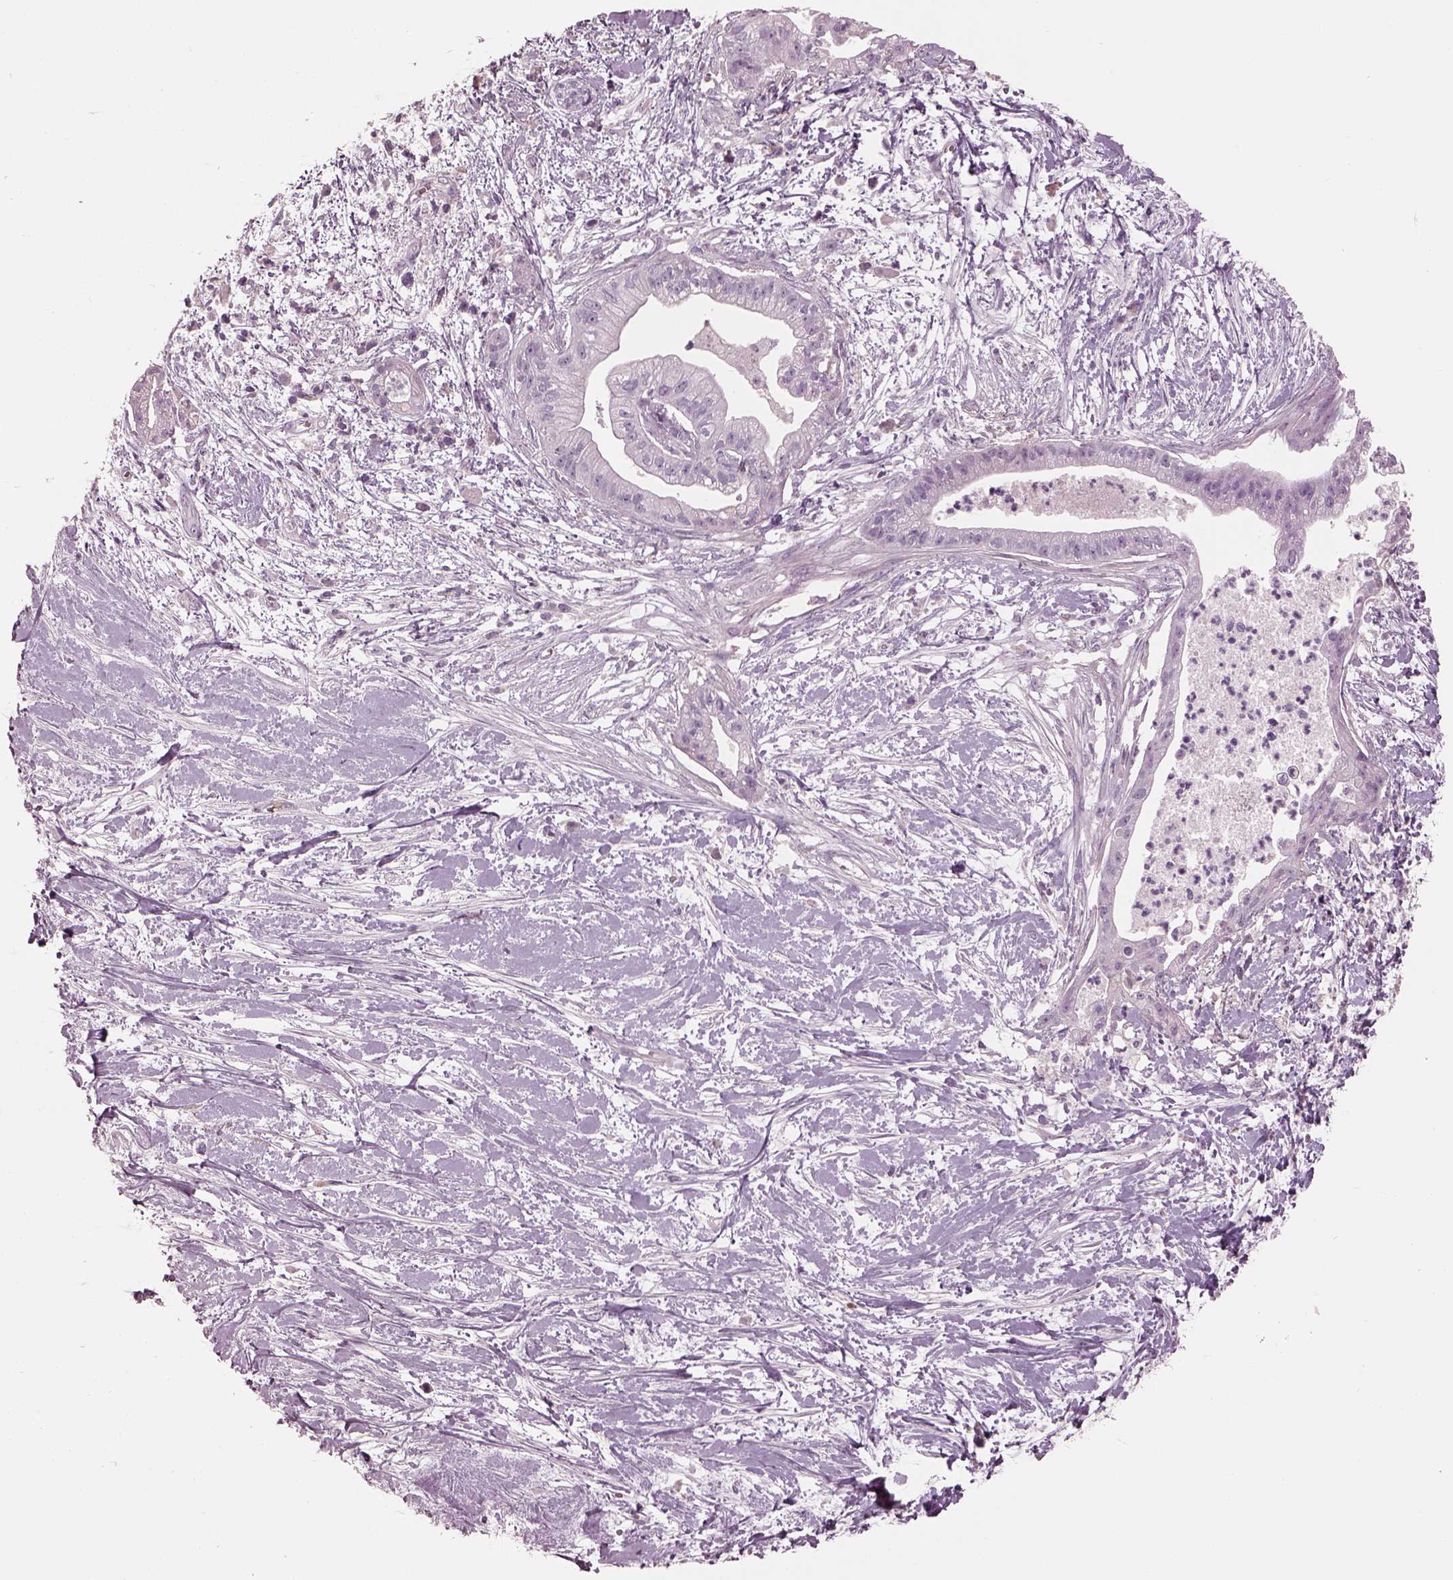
{"staining": {"intensity": "negative", "quantity": "none", "location": "none"}, "tissue": "pancreatic cancer", "cell_type": "Tumor cells", "image_type": "cancer", "snomed": [{"axis": "morphology", "description": "Normal tissue, NOS"}, {"axis": "morphology", "description": "Adenocarcinoma, NOS"}, {"axis": "topography", "description": "Lymph node"}, {"axis": "topography", "description": "Pancreas"}], "caption": "Immunohistochemical staining of pancreatic adenocarcinoma exhibits no significant positivity in tumor cells.", "gene": "PACRG", "patient": {"sex": "female", "age": 58}}